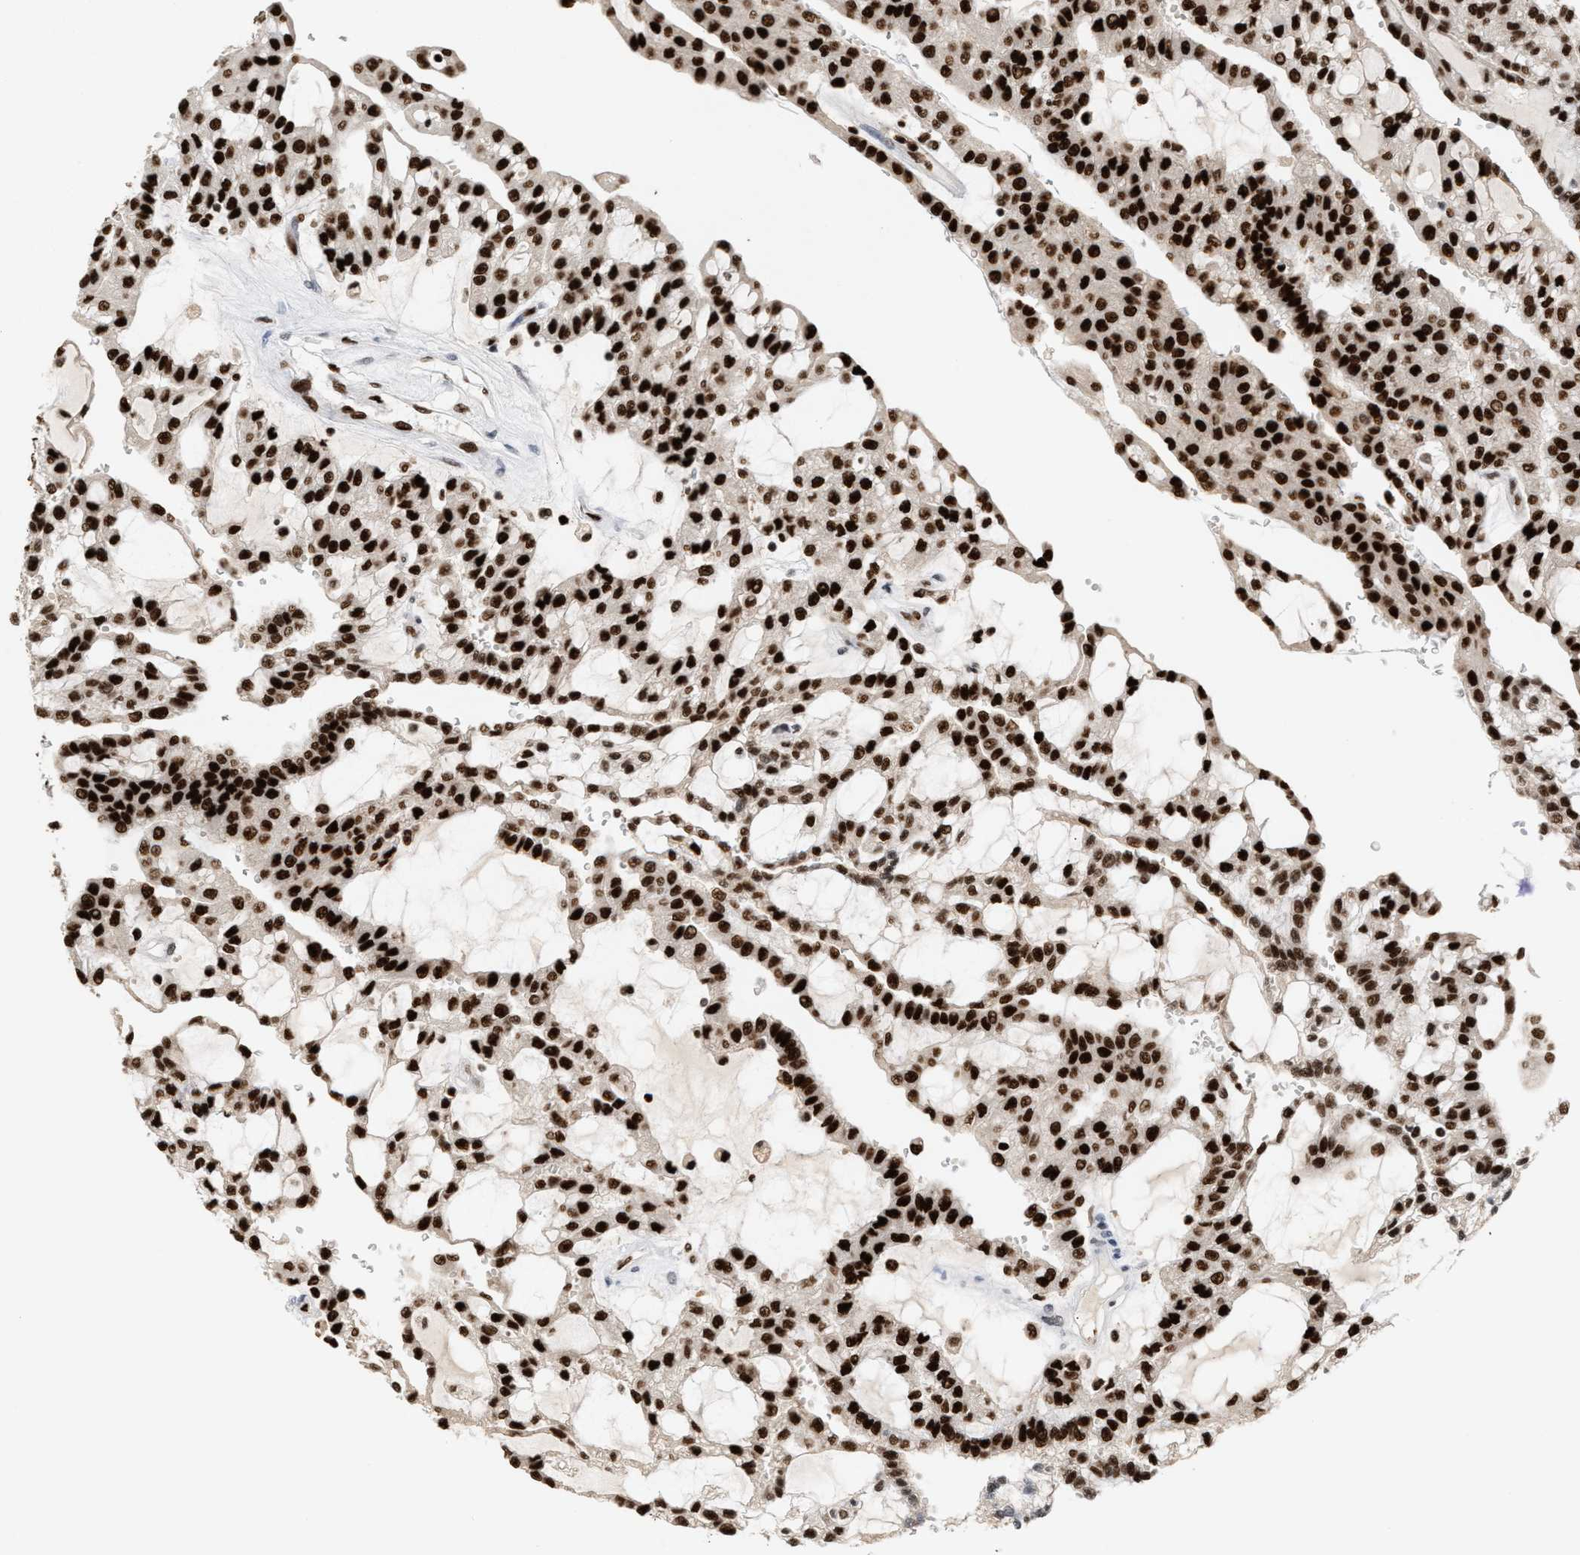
{"staining": {"intensity": "strong", "quantity": ">75%", "location": "nuclear"}, "tissue": "renal cancer", "cell_type": "Tumor cells", "image_type": "cancer", "snomed": [{"axis": "morphology", "description": "Adenocarcinoma, NOS"}, {"axis": "topography", "description": "Kidney"}], "caption": "Human renal cancer stained with a protein marker shows strong staining in tumor cells.", "gene": "RNASEK-C17orf49", "patient": {"sex": "male", "age": 63}}